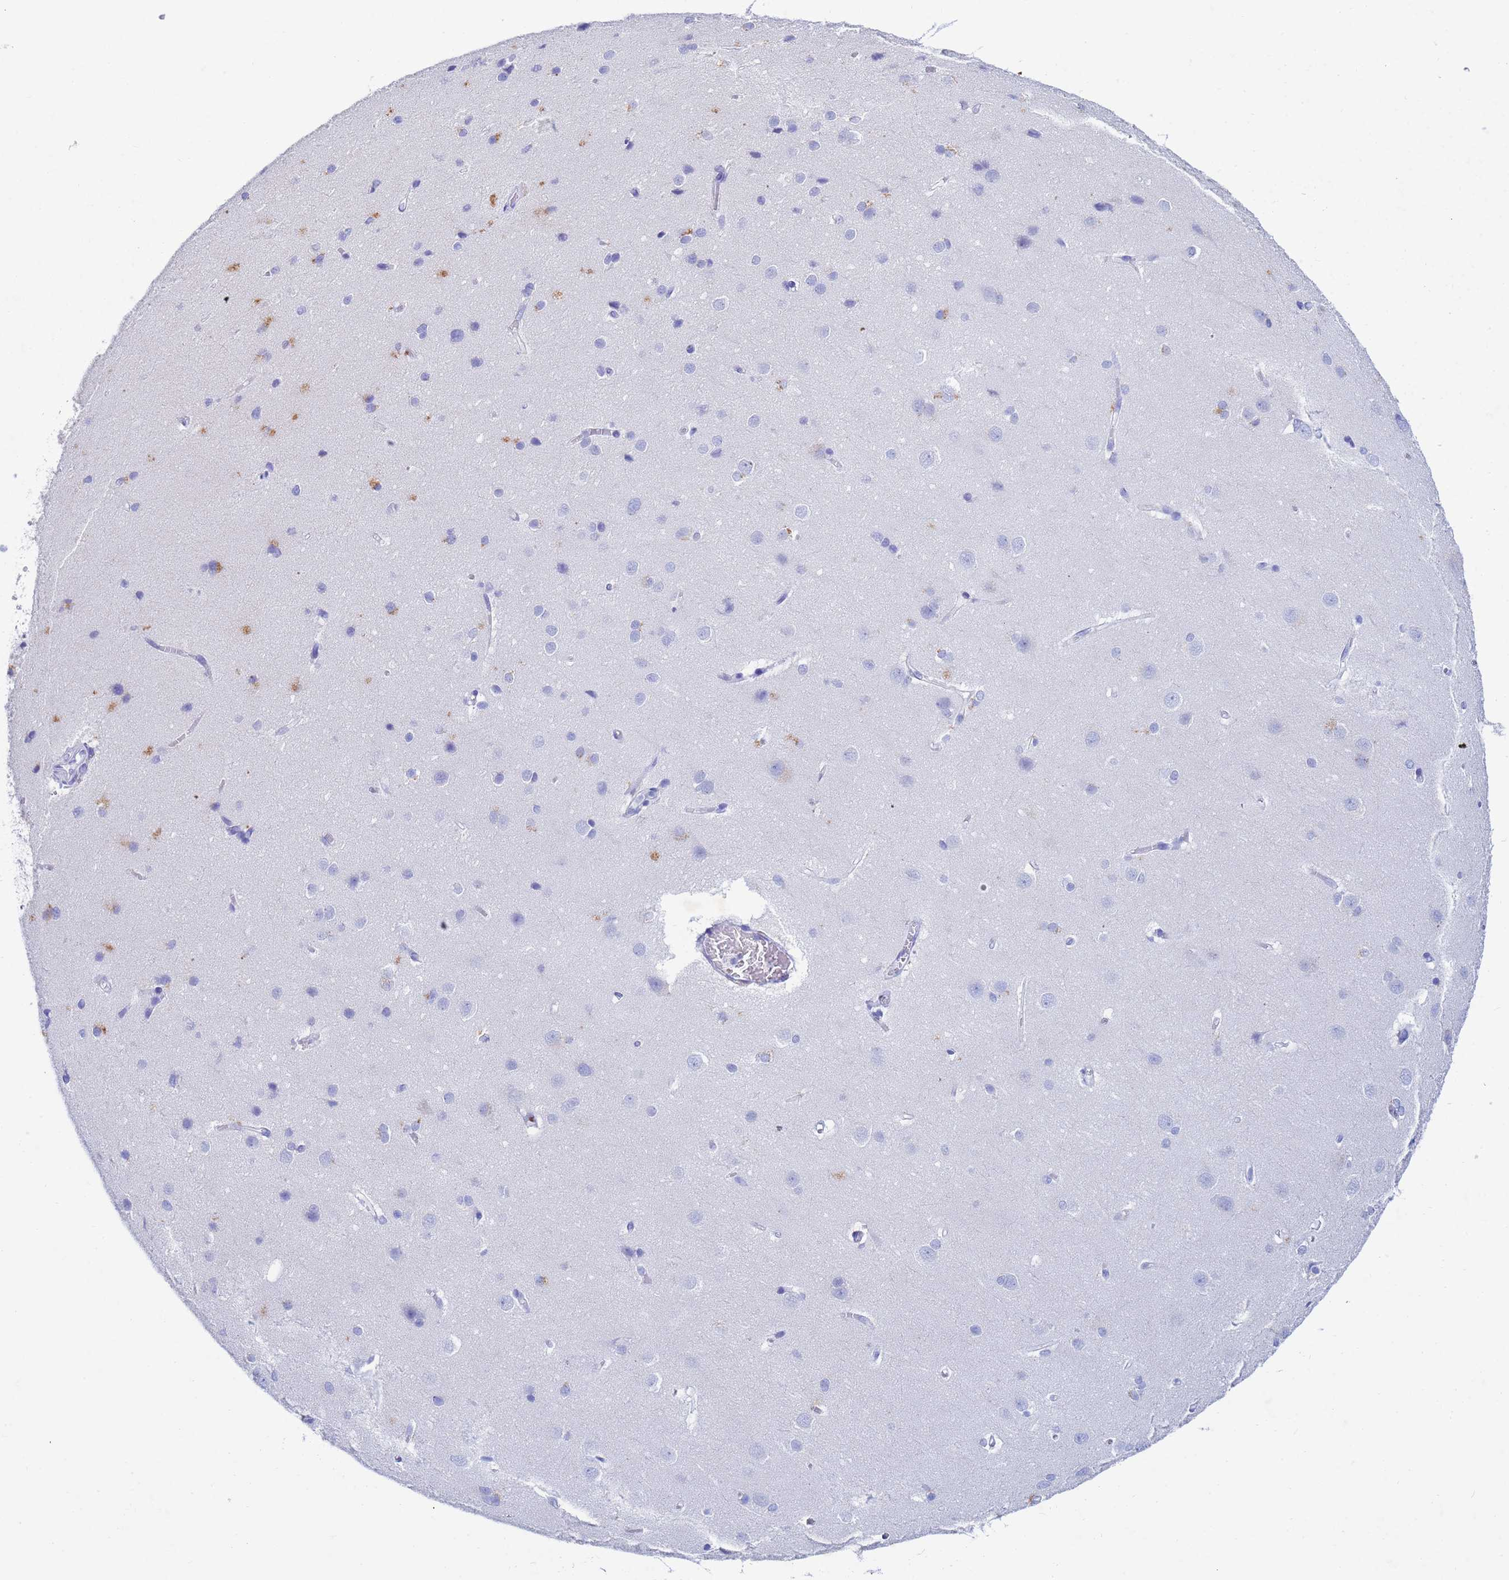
{"staining": {"intensity": "negative", "quantity": "none", "location": "none"}, "tissue": "cerebral cortex", "cell_type": "Endothelial cells", "image_type": "normal", "snomed": [{"axis": "morphology", "description": "Normal tissue, NOS"}, {"axis": "topography", "description": "Cerebral cortex"}], "caption": "Endothelial cells show no significant protein expression in benign cerebral cortex. (DAB immunohistochemistry with hematoxylin counter stain).", "gene": "CSTB", "patient": {"sex": "male", "age": 37}}